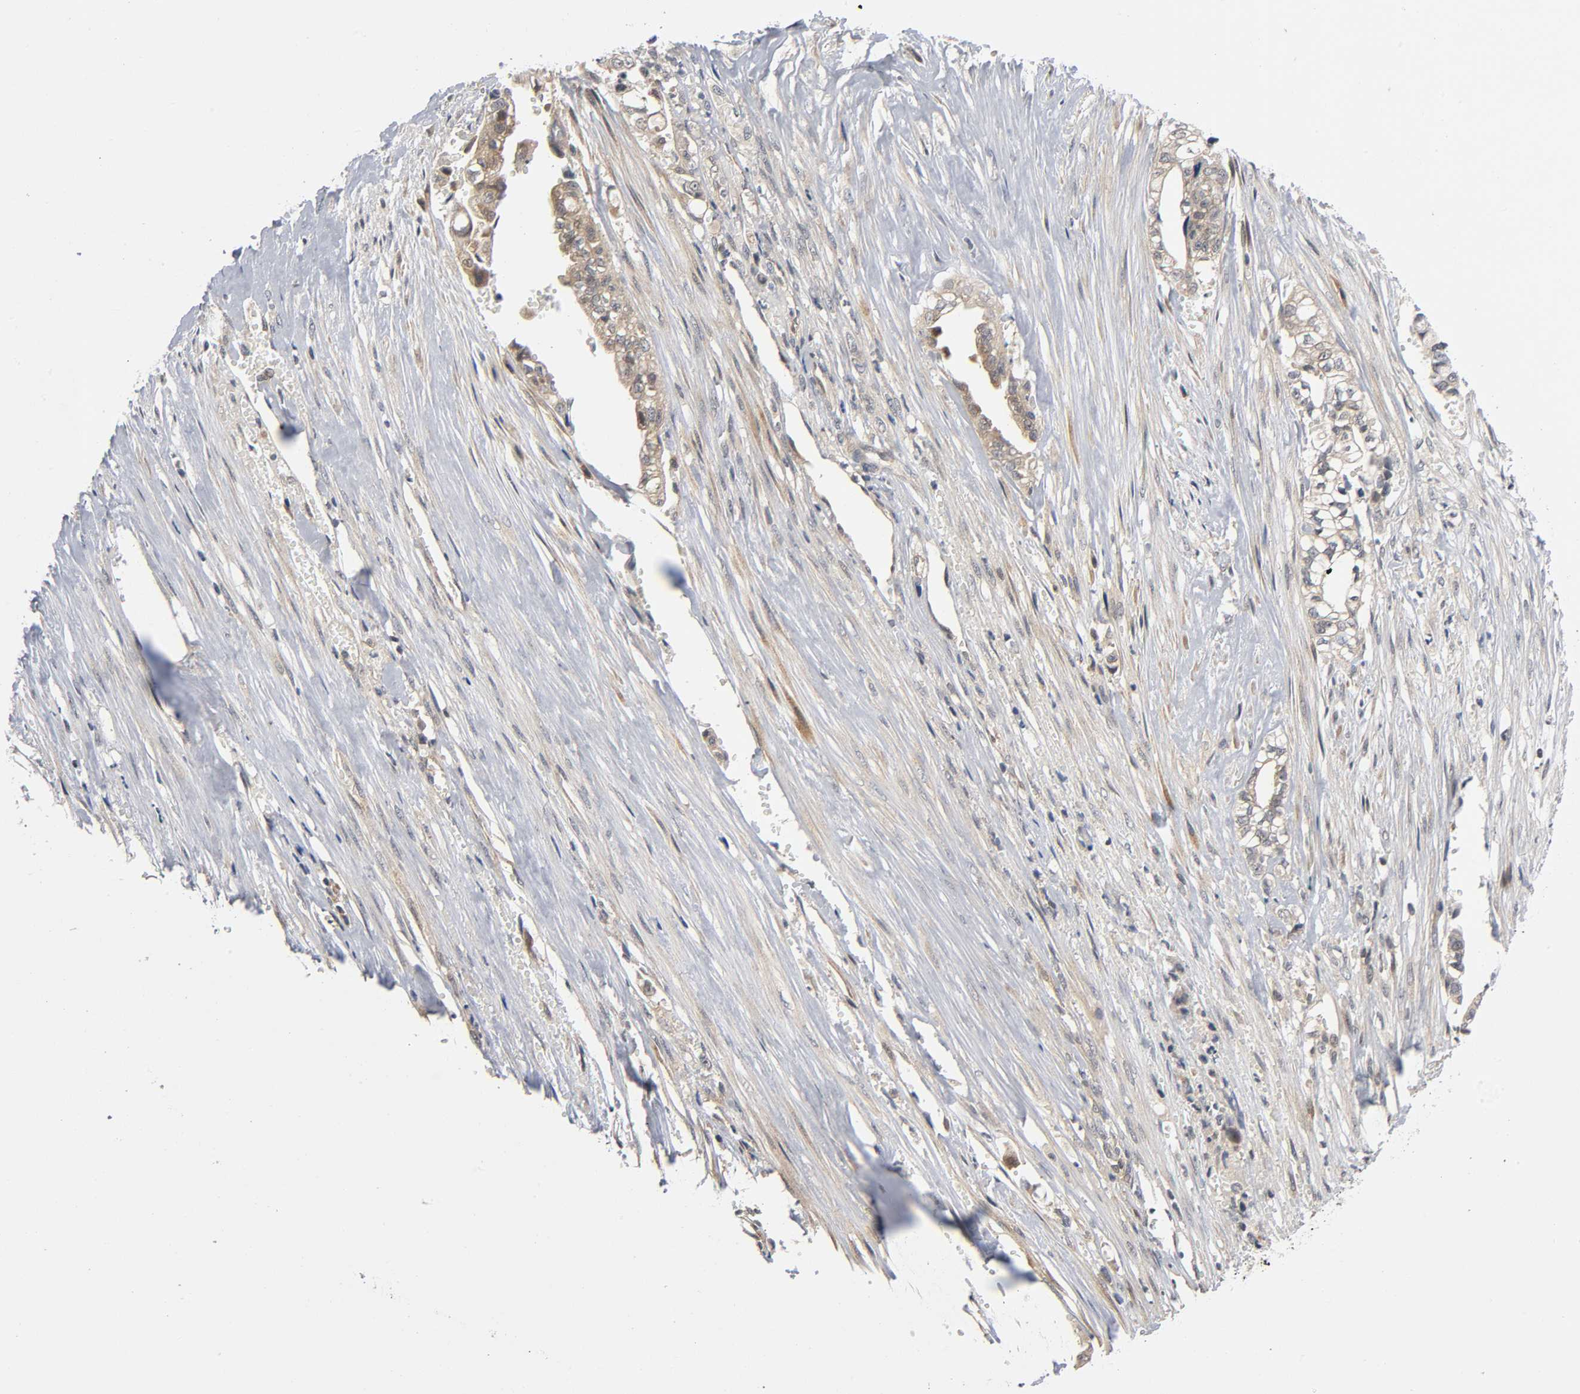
{"staining": {"intensity": "moderate", "quantity": ">75%", "location": "cytoplasmic/membranous"}, "tissue": "liver cancer", "cell_type": "Tumor cells", "image_type": "cancer", "snomed": [{"axis": "morphology", "description": "Cholangiocarcinoma"}, {"axis": "topography", "description": "Liver"}], "caption": "This histopathology image shows IHC staining of human liver cholangiocarcinoma, with medium moderate cytoplasmic/membranous expression in about >75% of tumor cells.", "gene": "MAPK8", "patient": {"sex": "female", "age": 70}}